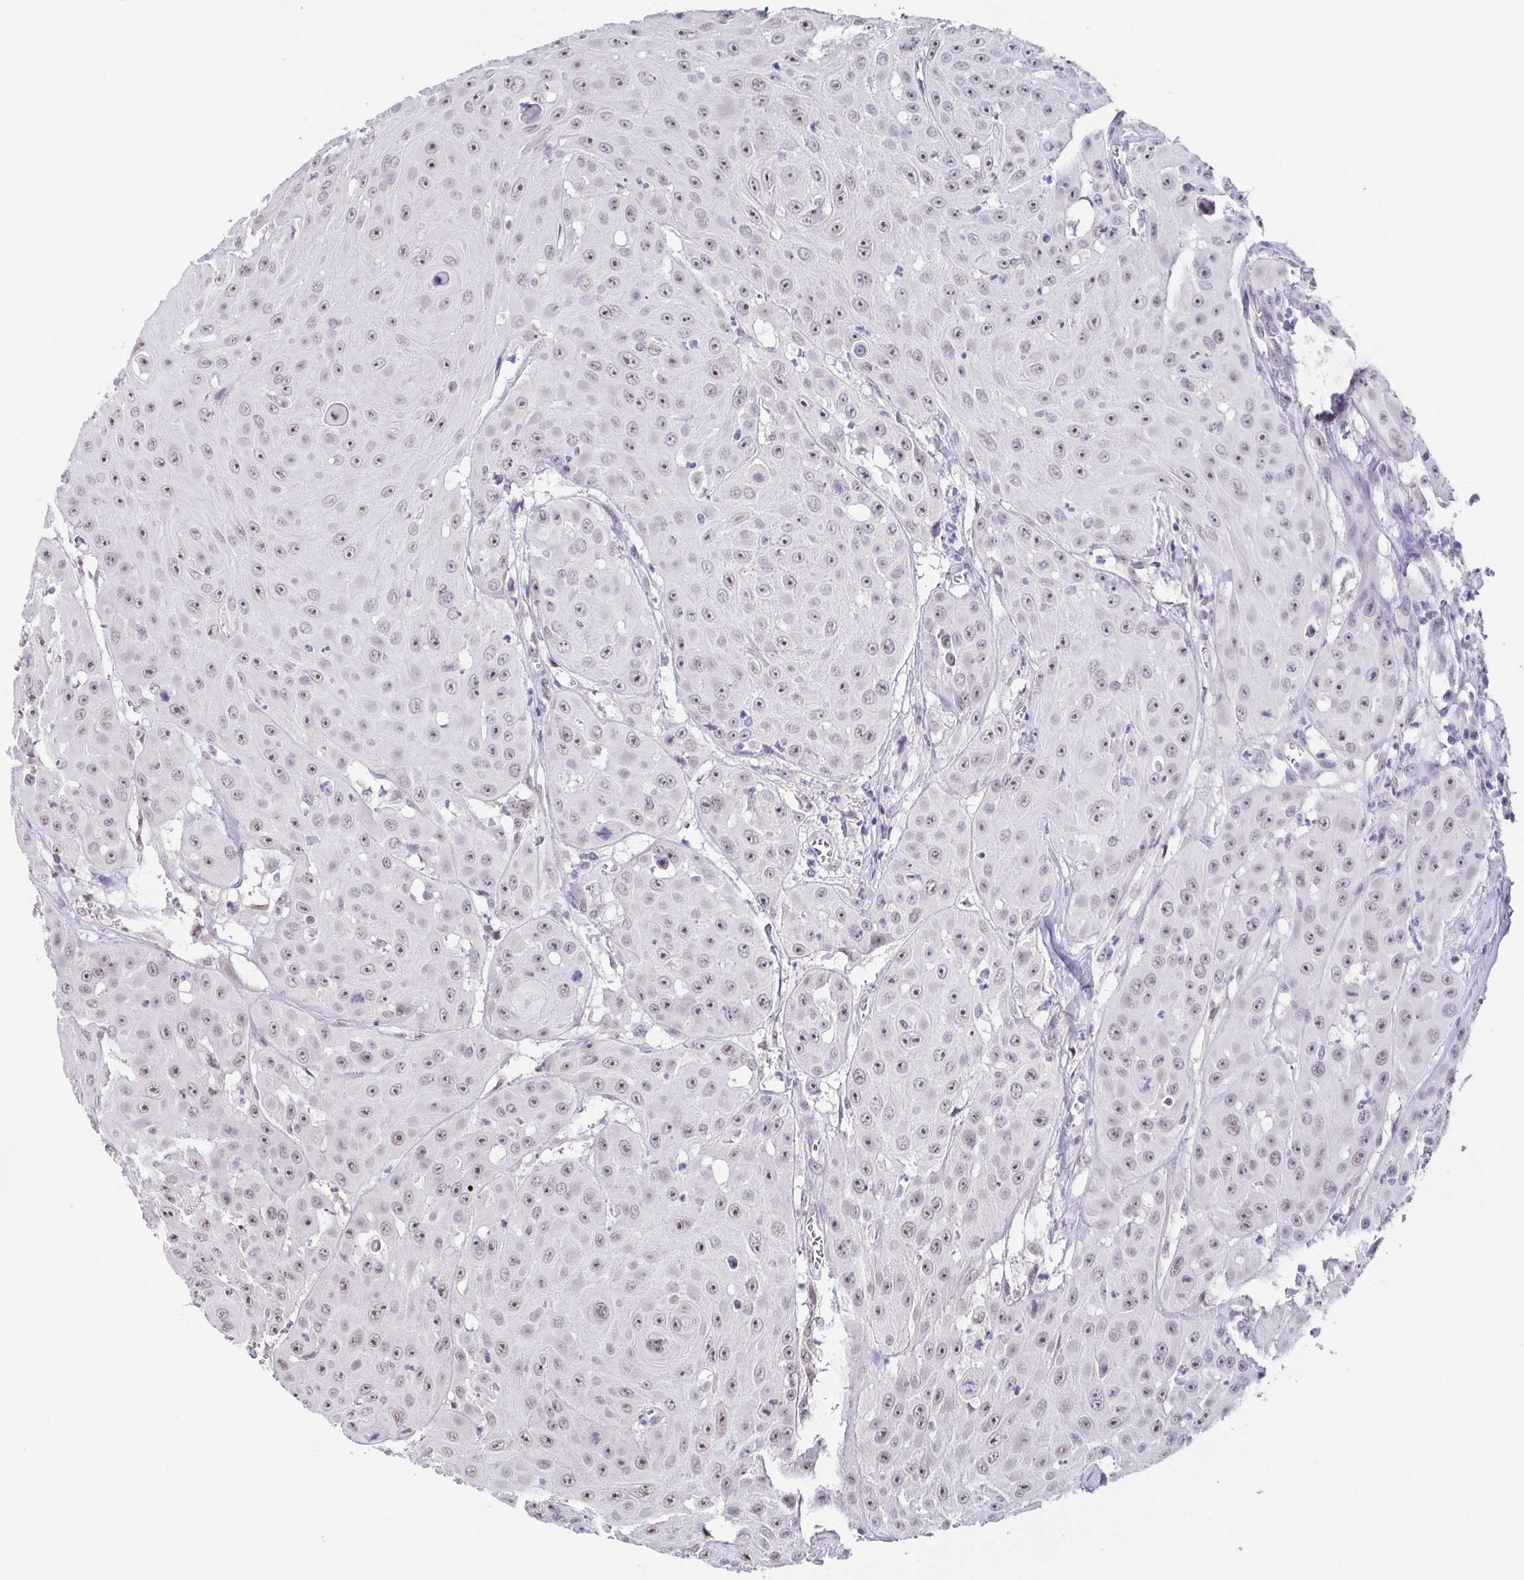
{"staining": {"intensity": "weak", "quantity": ">75%", "location": "nuclear"}, "tissue": "head and neck cancer", "cell_type": "Tumor cells", "image_type": "cancer", "snomed": [{"axis": "morphology", "description": "Squamous cell carcinoma, NOS"}, {"axis": "topography", "description": "Oral tissue"}, {"axis": "topography", "description": "Head-Neck"}], "caption": "Immunohistochemical staining of head and neck cancer demonstrates weak nuclear protein expression in about >75% of tumor cells.", "gene": "NEFH", "patient": {"sex": "male", "age": 81}}